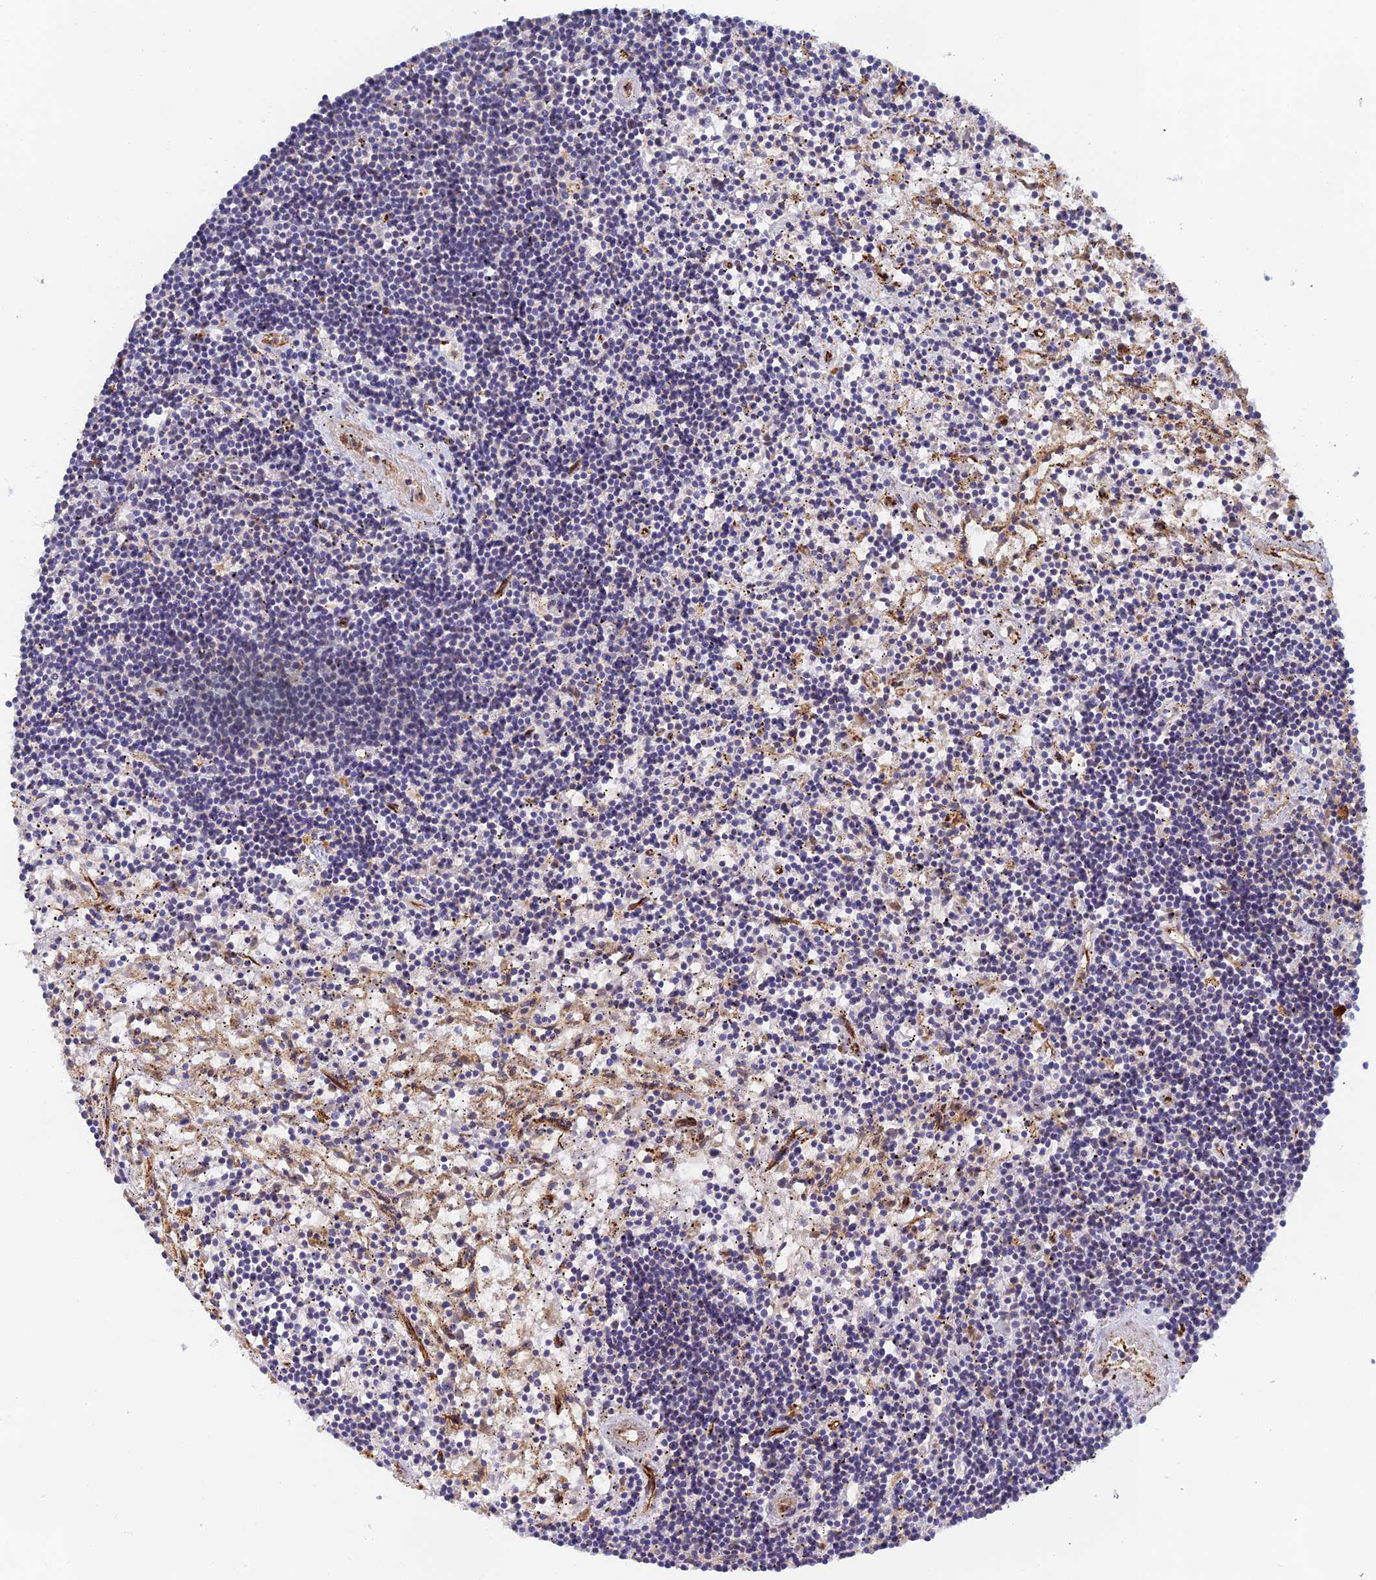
{"staining": {"intensity": "negative", "quantity": "none", "location": "none"}, "tissue": "lymphoma", "cell_type": "Tumor cells", "image_type": "cancer", "snomed": [{"axis": "morphology", "description": "Malignant lymphoma, non-Hodgkin's type, Low grade"}, {"axis": "topography", "description": "Spleen"}], "caption": "Low-grade malignant lymphoma, non-Hodgkin's type stained for a protein using immunohistochemistry (IHC) reveals no staining tumor cells.", "gene": "PPP2R3C", "patient": {"sex": "male", "age": 76}}